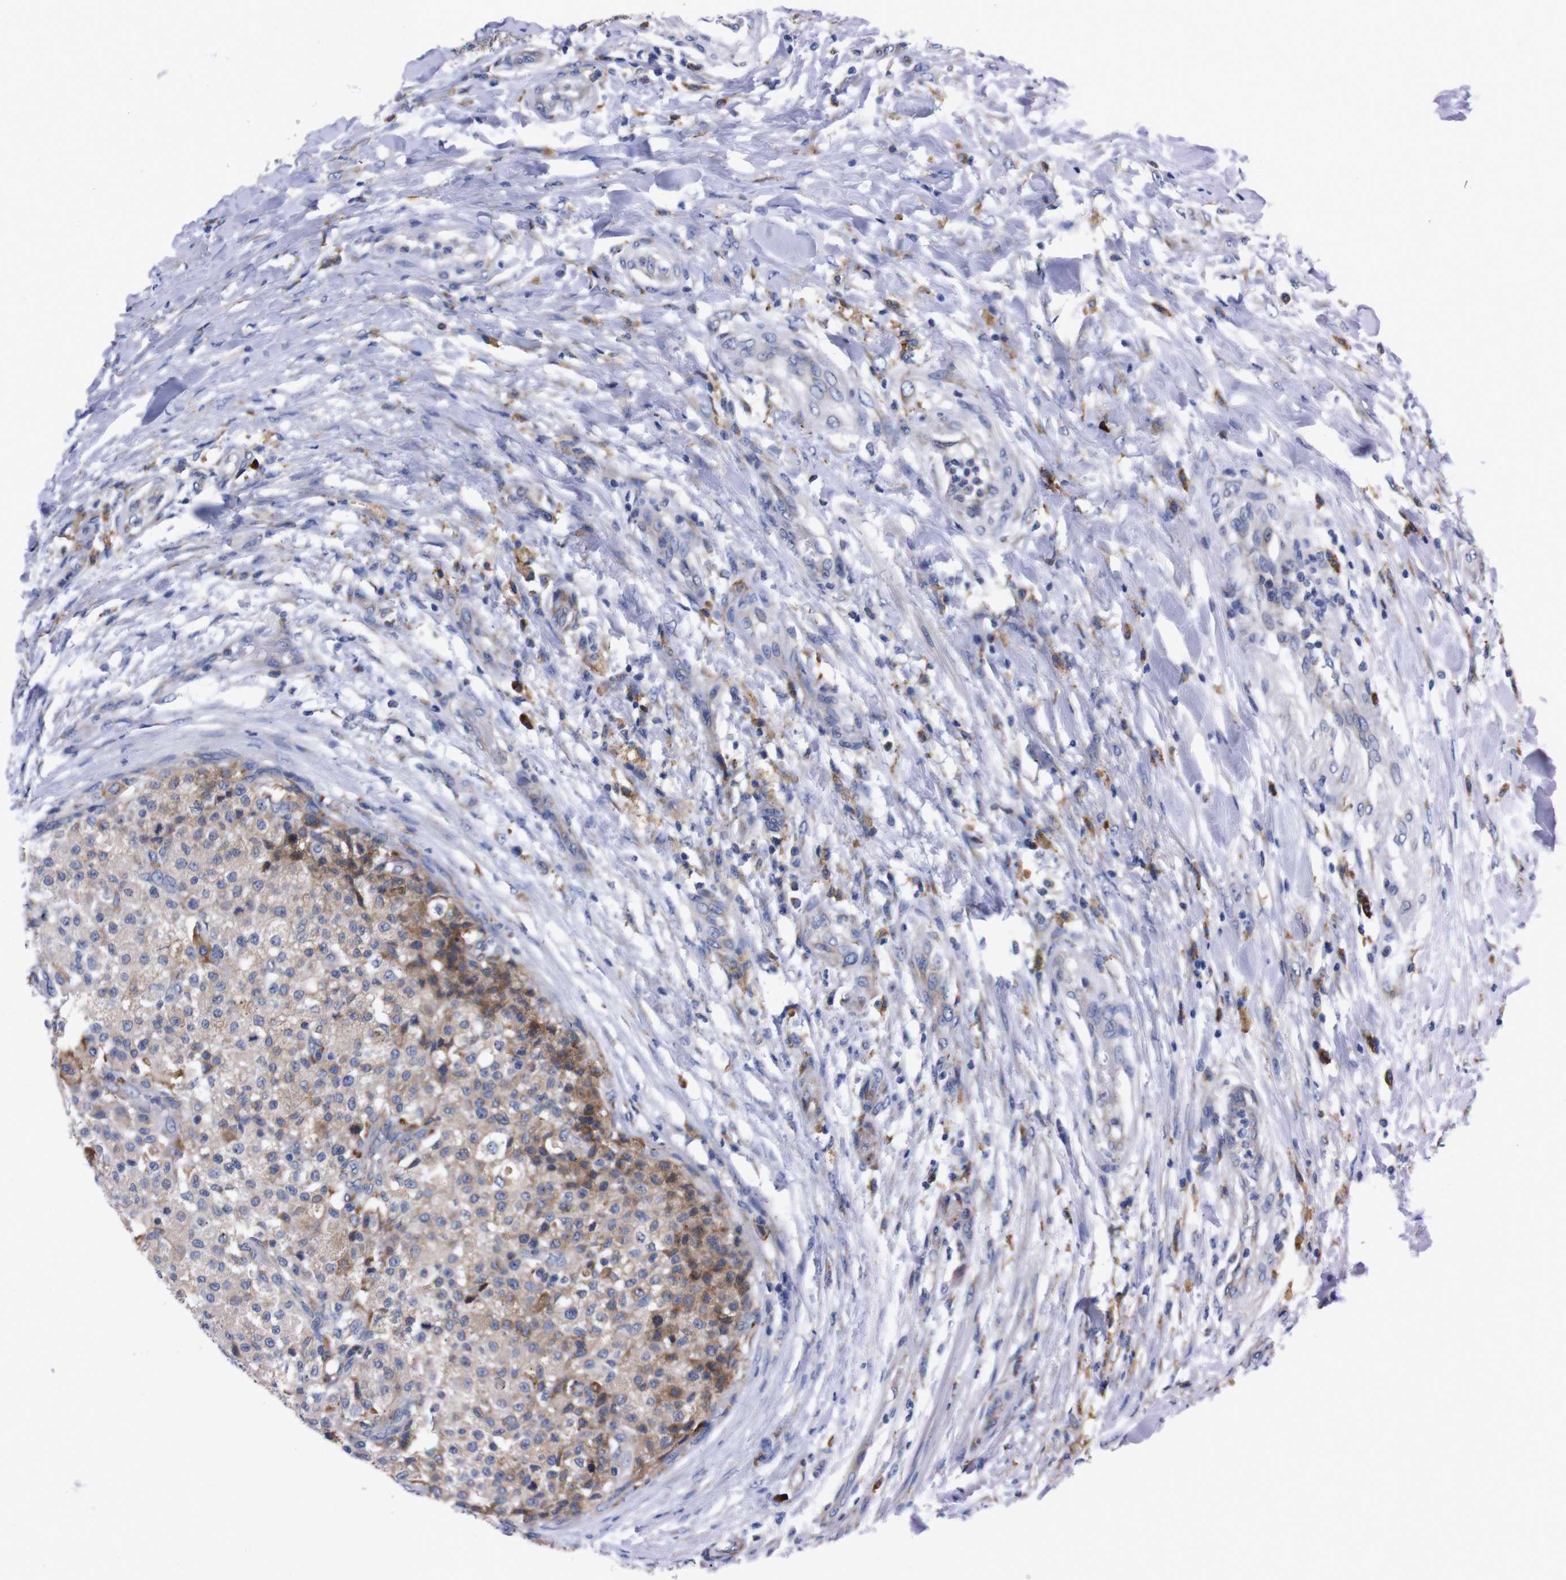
{"staining": {"intensity": "moderate", "quantity": "25%-75%", "location": "cytoplasmic/membranous"}, "tissue": "testis cancer", "cell_type": "Tumor cells", "image_type": "cancer", "snomed": [{"axis": "morphology", "description": "Seminoma, NOS"}, {"axis": "topography", "description": "Testis"}], "caption": "Immunohistochemical staining of human testis seminoma shows medium levels of moderate cytoplasmic/membranous protein positivity in approximately 25%-75% of tumor cells. The protein is shown in brown color, while the nuclei are stained blue.", "gene": "NEBL", "patient": {"sex": "male", "age": 59}}